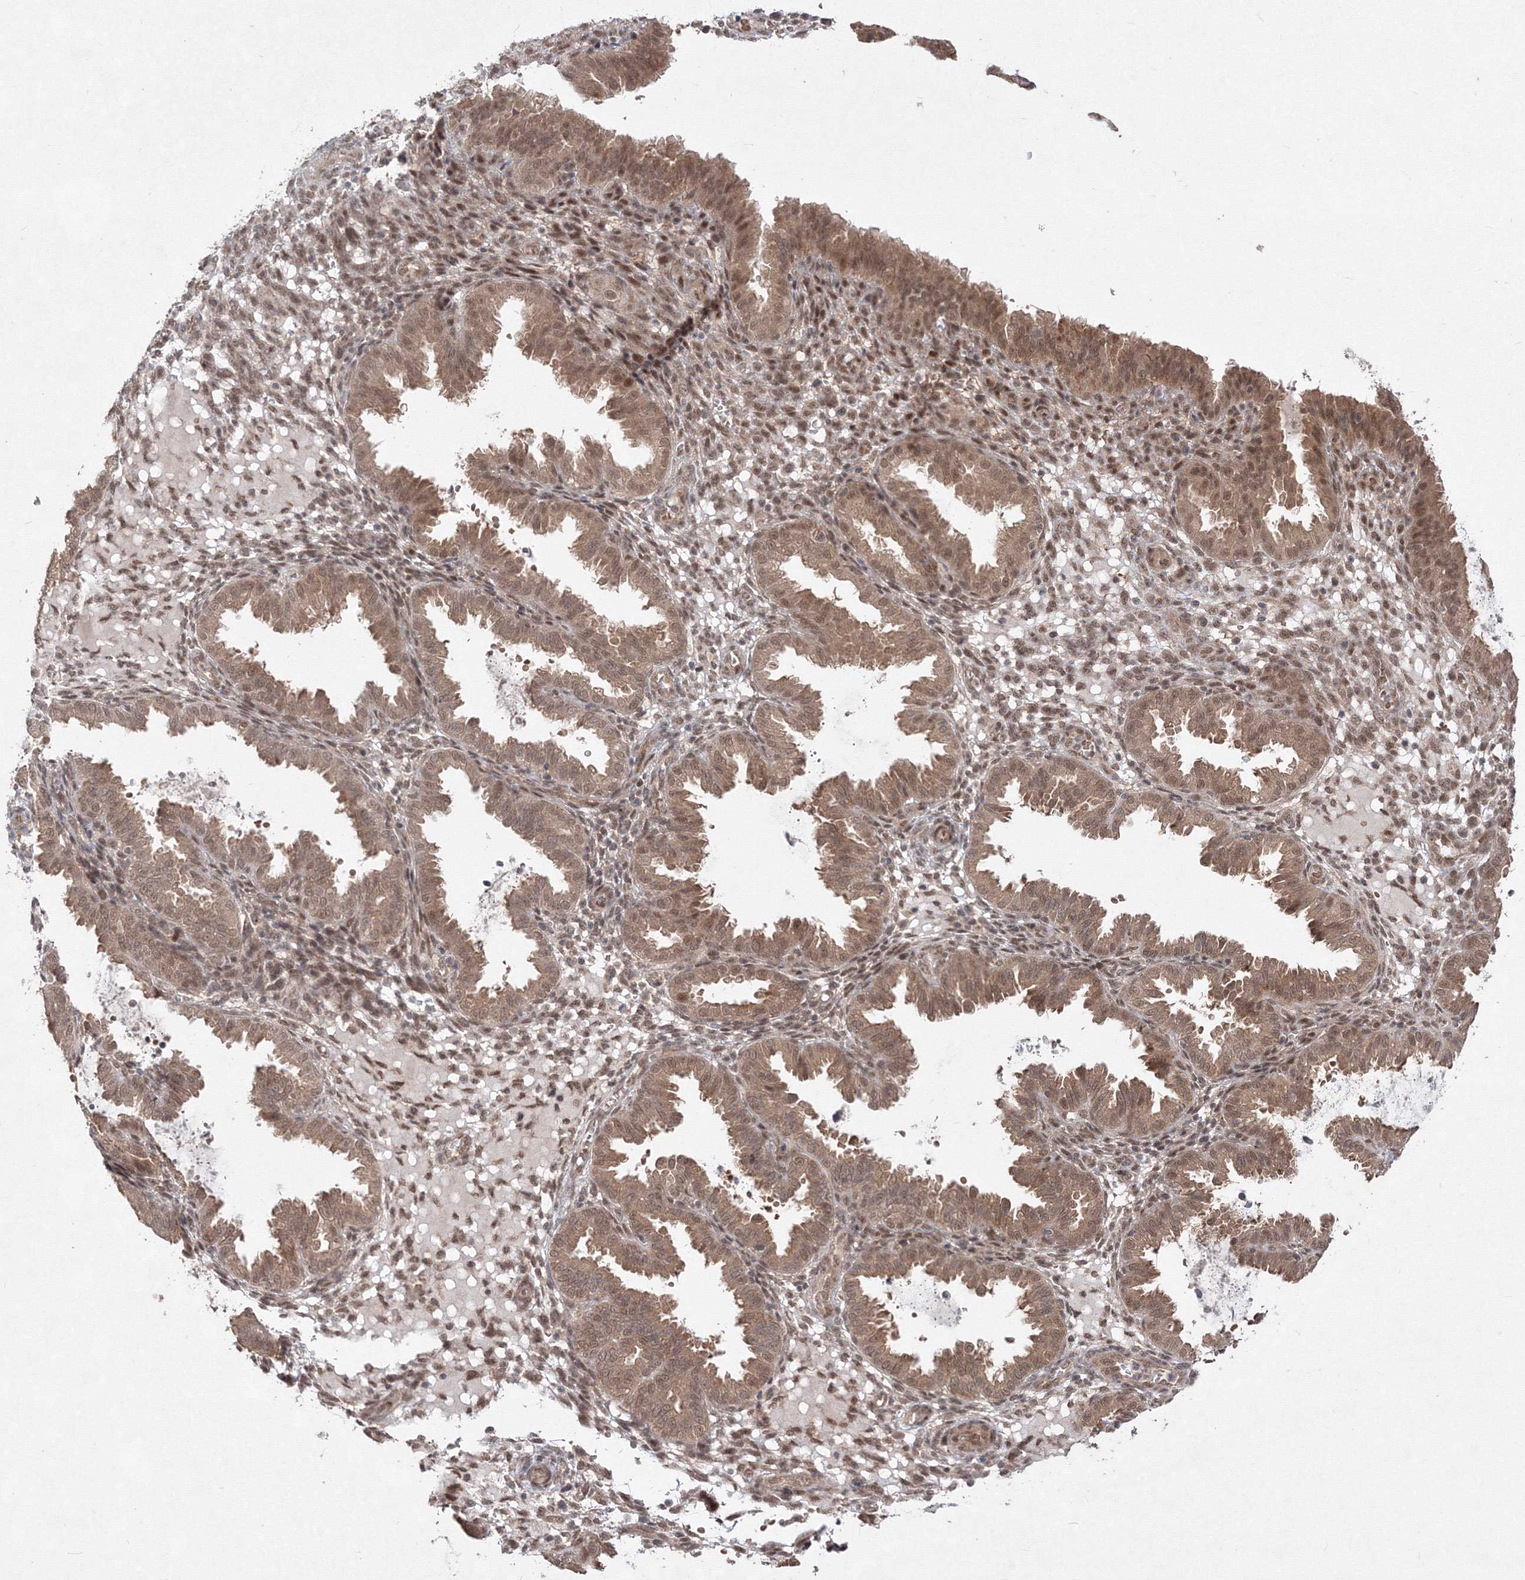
{"staining": {"intensity": "moderate", "quantity": "25%-75%", "location": "nuclear"}, "tissue": "endometrium", "cell_type": "Cells in endometrial stroma", "image_type": "normal", "snomed": [{"axis": "morphology", "description": "Normal tissue, NOS"}, {"axis": "topography", "description": "Endometrium"}], "caption": "Immunohistochemical staining of unremarkable human endometrium demonstrates moderate nuclear protein expression in approximately 25%-75% of cells in endometrial stroma. (DAB IHC with brightfield microscopy, high magnification).", "gene": "COPS4", "patient": {"sex": "female", "age": 33}}